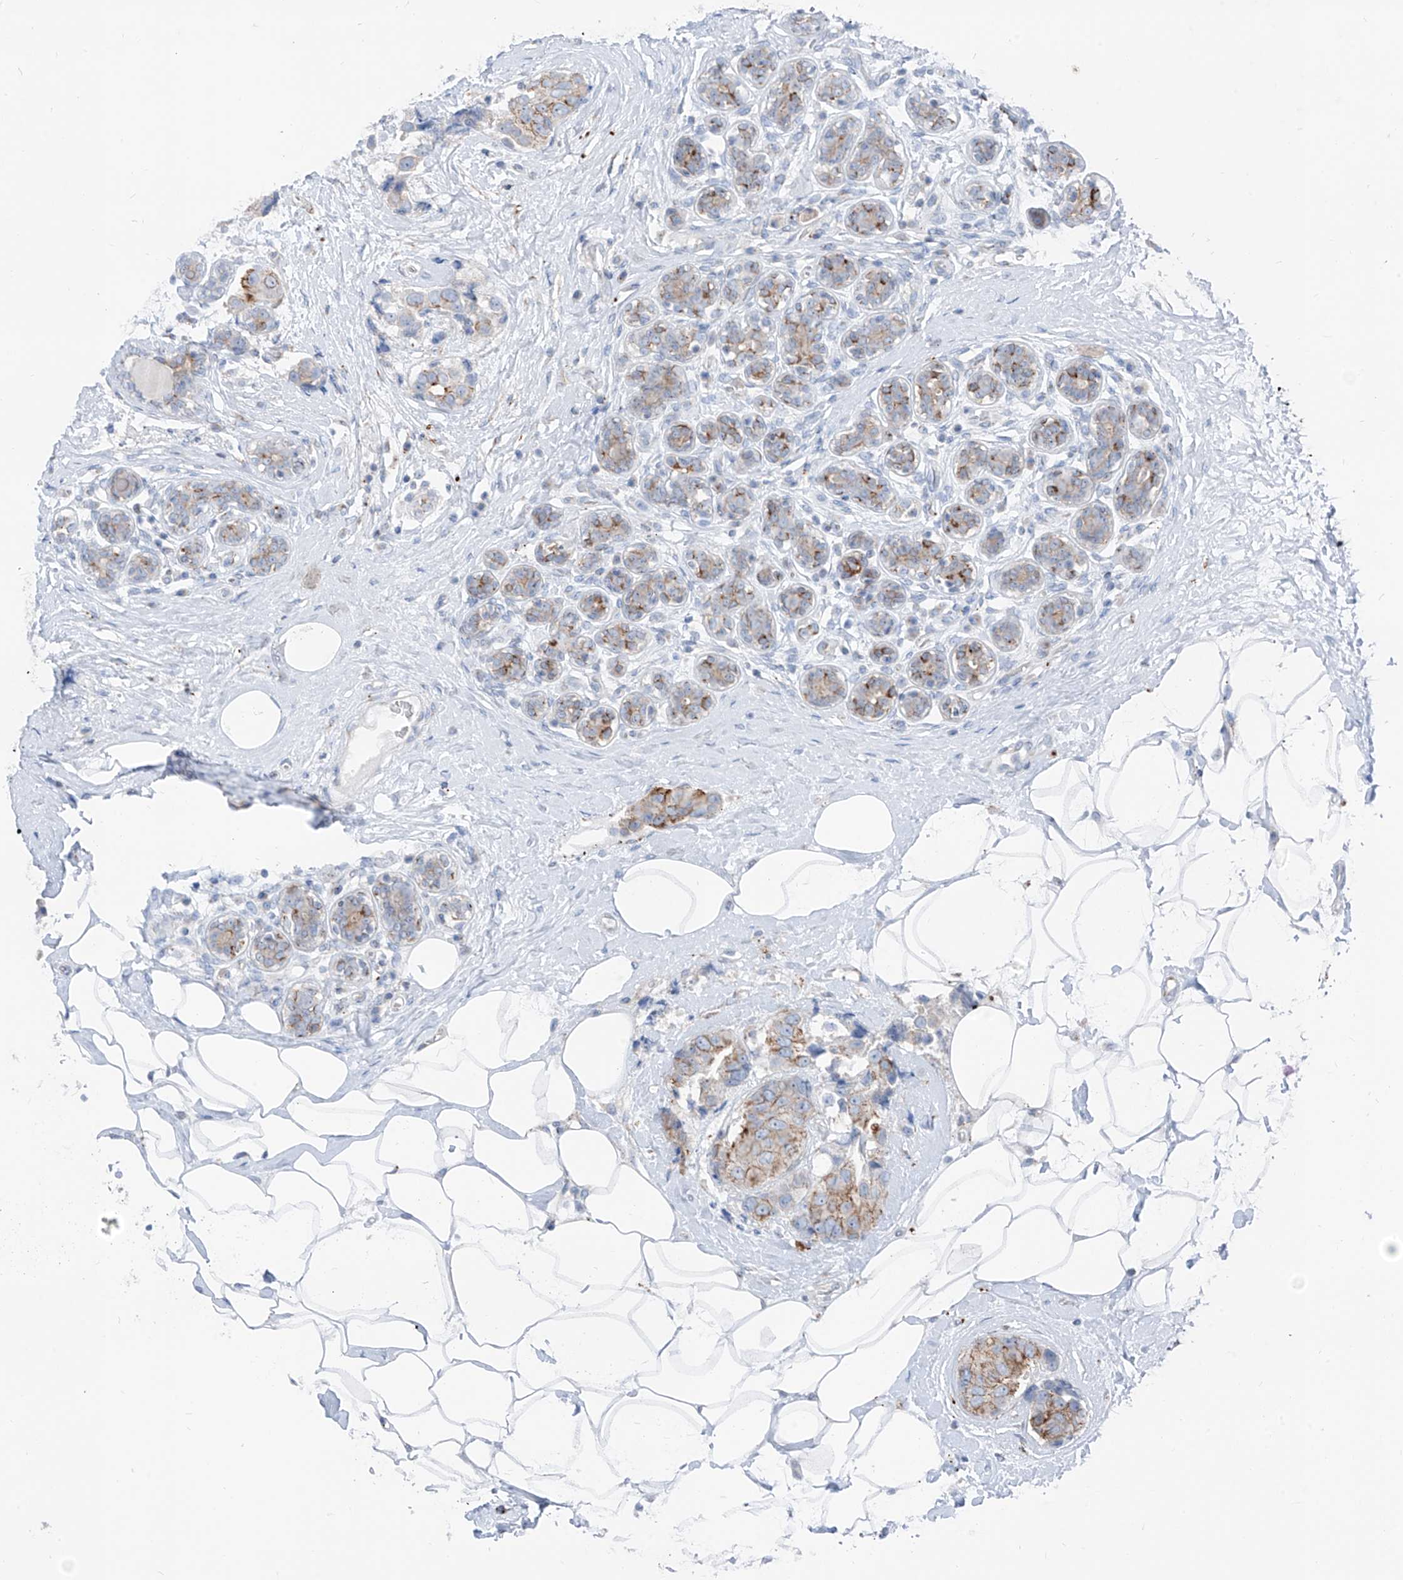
{"staining": {"intensity": "moderate", "quantity": "25%-75%", "location": "cytoplasmic/membranous"}, "tissue": "breast cancer", "cell_type": "Tumor cells", "image_type": "cancer", "snomed": [{"axis": "morphology", "description": "Normal tissue, NOS"}, {"axis": "morphology", "description": "Duct carcinoma"}, {"axis": "topography", "description": "Breast"}], "caption": "Tumor cells show medium levels of moderate cytoplasmic/membranous staining in about 25%-75% of cells in breast cancer (invasive ductal carcinoma).", "gene": "GPR137C", "patient": {"sex": "female", "age": 39}}